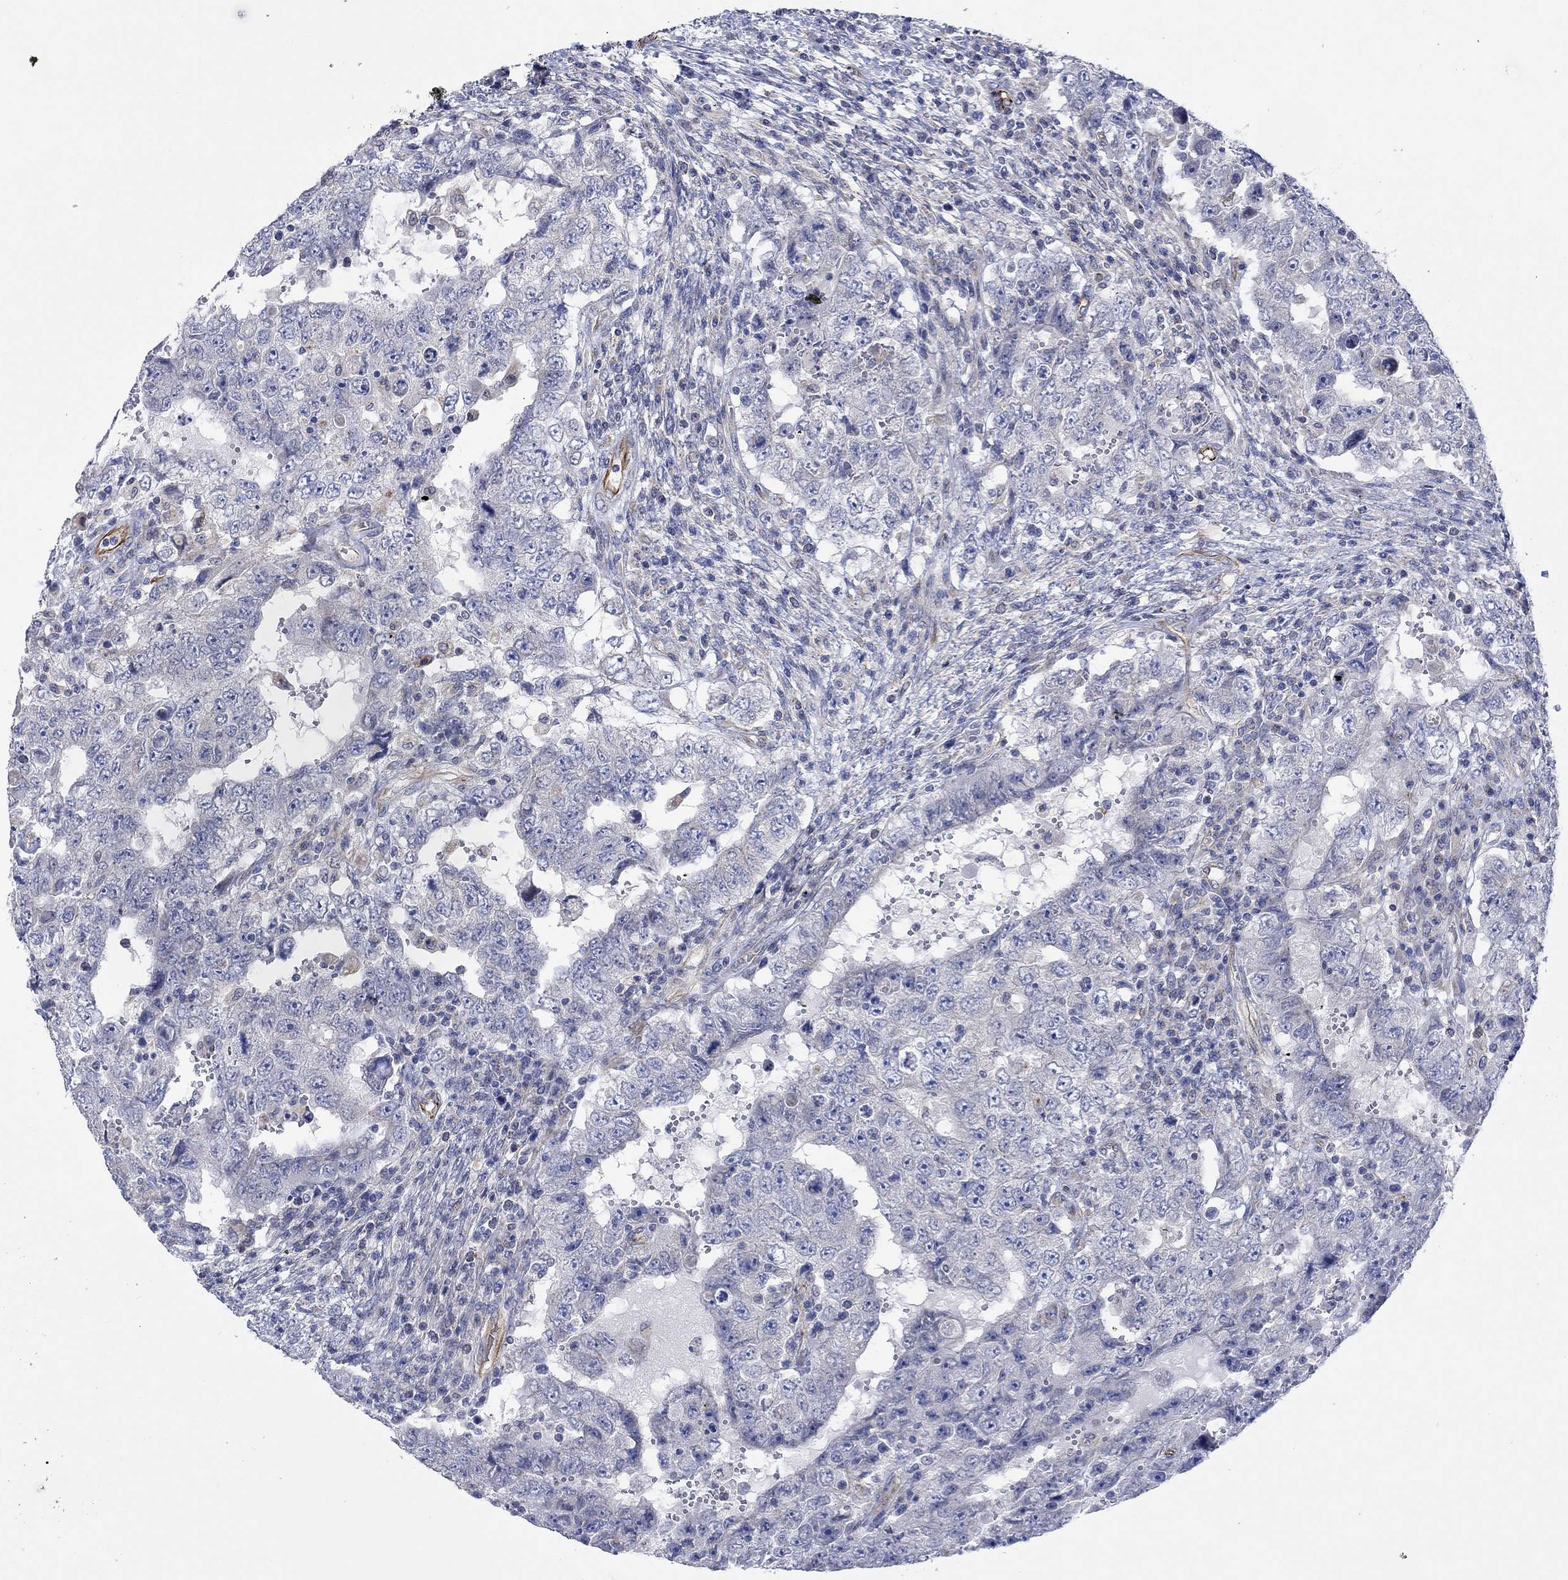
{"staining": {"intensity": "negative", "quantity": "none", "location": "none"}, "tissue": "testis cancer", "cell_type": "Tumor cells", "image_type": "cancer", "snomed": [{"axis": "morphology", "description": "Carcinoma, Embryonal, NOS"}, {"axis": "topography", "description": "Testis"}], "caption": "Embryonal carcinoma (testis) was stained to show a protein in brown. There is no significant expression in tumor cells.", "gene": "CAMK1D", "patient": {"sex": "male", "age": 26}}